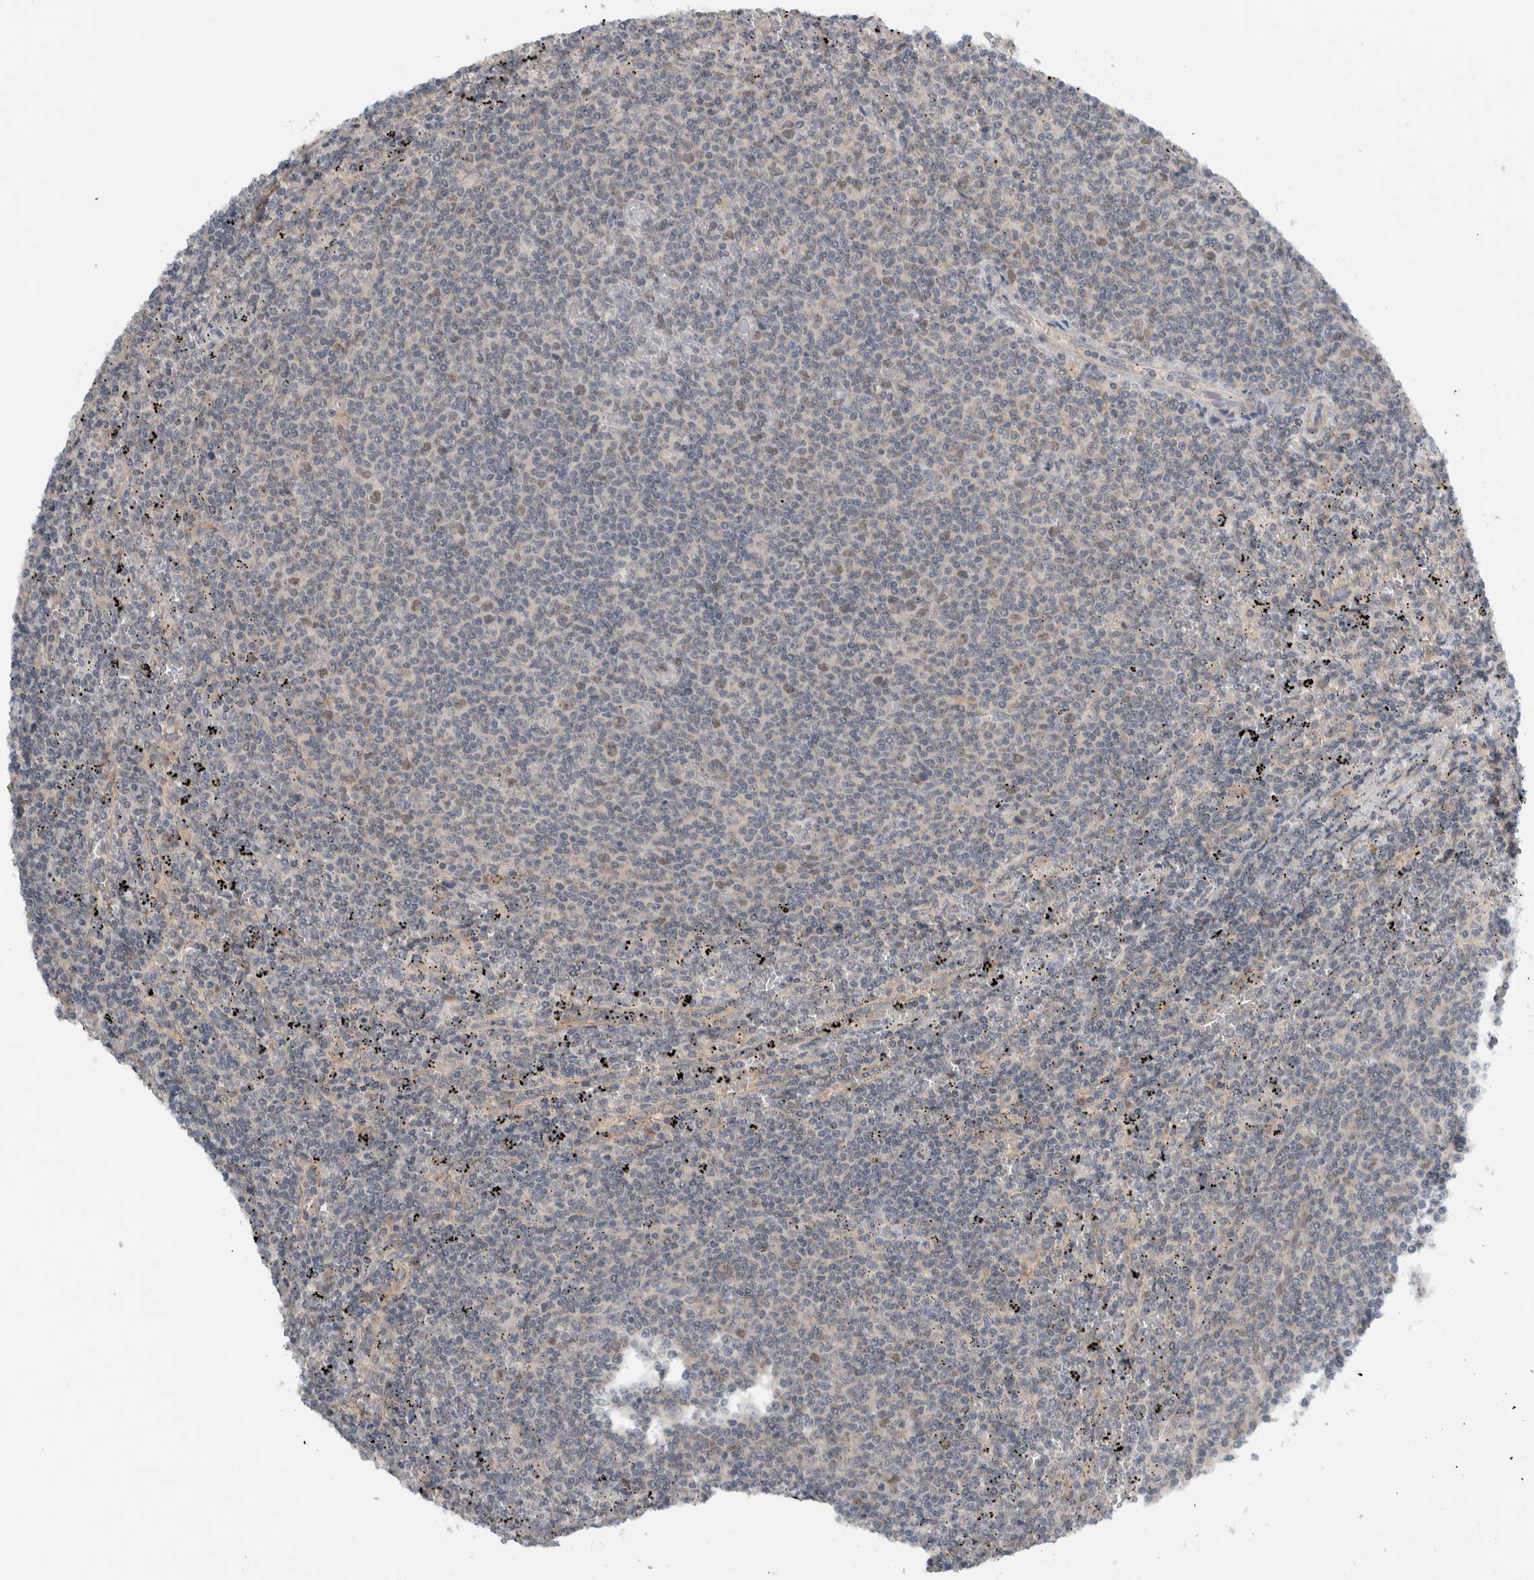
{"staining": {"intensity": "weak", "quantity": "<25%", "location": "nuclear"}, "tissue": "lymphoma", "cell_type": "Tumor cells", "image_type": "cancer", "snomed": [{"axis": "morphology", "description": "Malignant lymphoma, non-Hodgkin's type, Low grade"}, {"axis": "topography", "description": "Spleen"}], "caption": "This is an IHC image of malignant lymphoma, non-Hodgkin's type (low-grade). There is no positivity in tumor cells.", "gene": "MPRIP", "patient": {"sex": "female", "age": 50}}